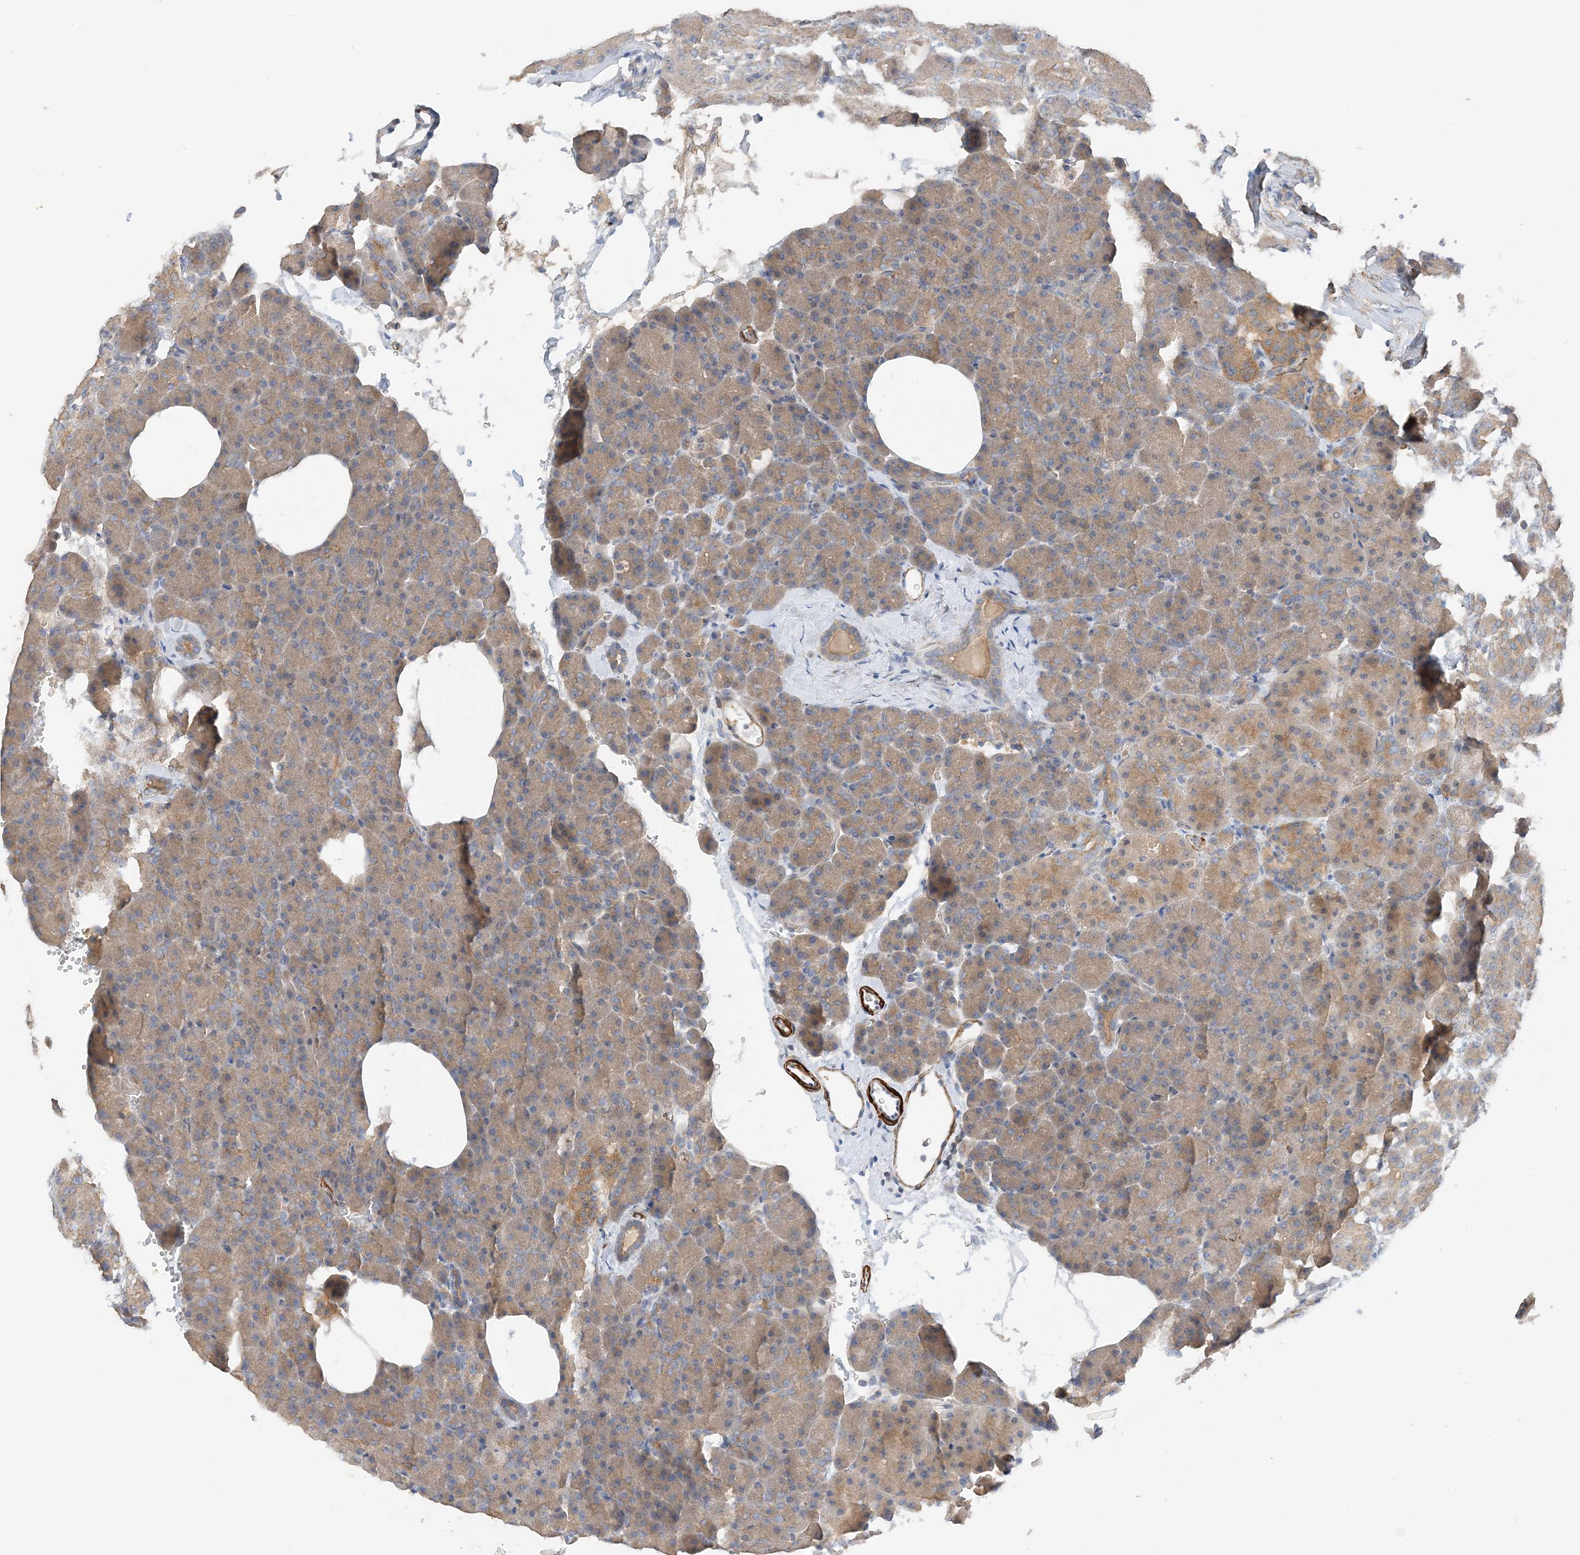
{"staining": {"intensity": "moderate", "quantity": ">75%", "location": "cytoplasmic/membranous"}, "tissue": "pancreas", "cell_type": "Exocrine glandular cells", "image_type": "normal", "snomed": [{"axis": "morphology", "description": "Normal tissue, NOS"}, {"axis": "morphology", "description": "Carcinoid, malignant, NOS"}, {"axis": "topography", "description": "Pancreas"}], "caption": "A micrograph showing moderate cytoplasmic/membranous expression in approximately >75% of exocrine glandular cells in unremarkable pancreas, as visualized by brown immunohistochemical staining.", "gene": "KIFBP", "patient": {"sex": "female", "age": 35}}